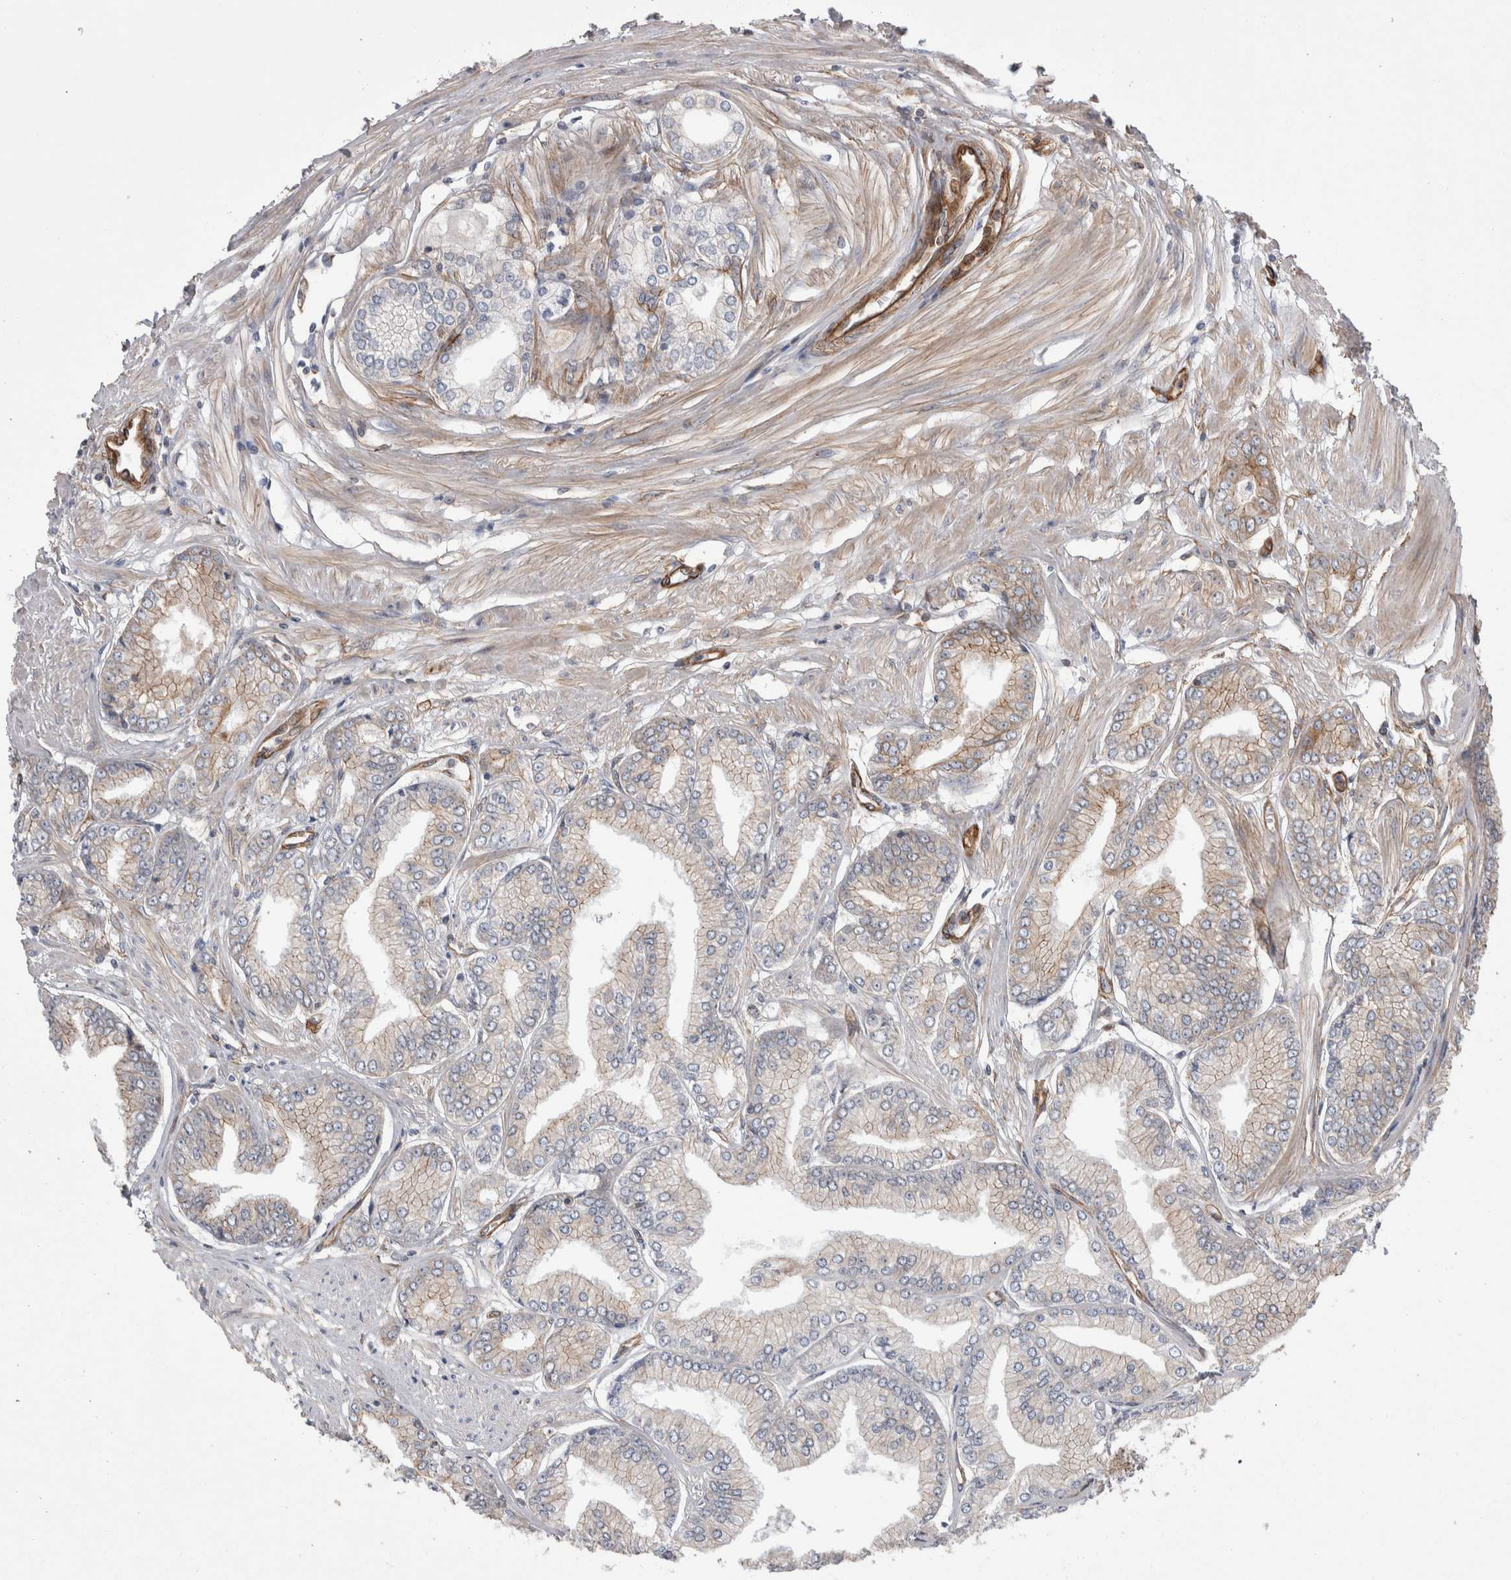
{"staining": {"intensity": "weak", "quantity": "<25%", "location": "cytoplasmic/membranous"}, "tissue": "prostate cancer", "cell_type": "Tumor cells", "image_type": "cancer", "snomed": [{"axis": "morphology", "description": "Adenocarcinoma, Low grade"}, {"axis": "topography", "description": "Prostate"}], "caption": "Prostate cancer (adenocarcinoma (low-grade)) stained for a protein using immunohistochemistry reveals no staining tumor cells.", "gene": "KIF12", "patient": {"sex": "male", "age": 52}}